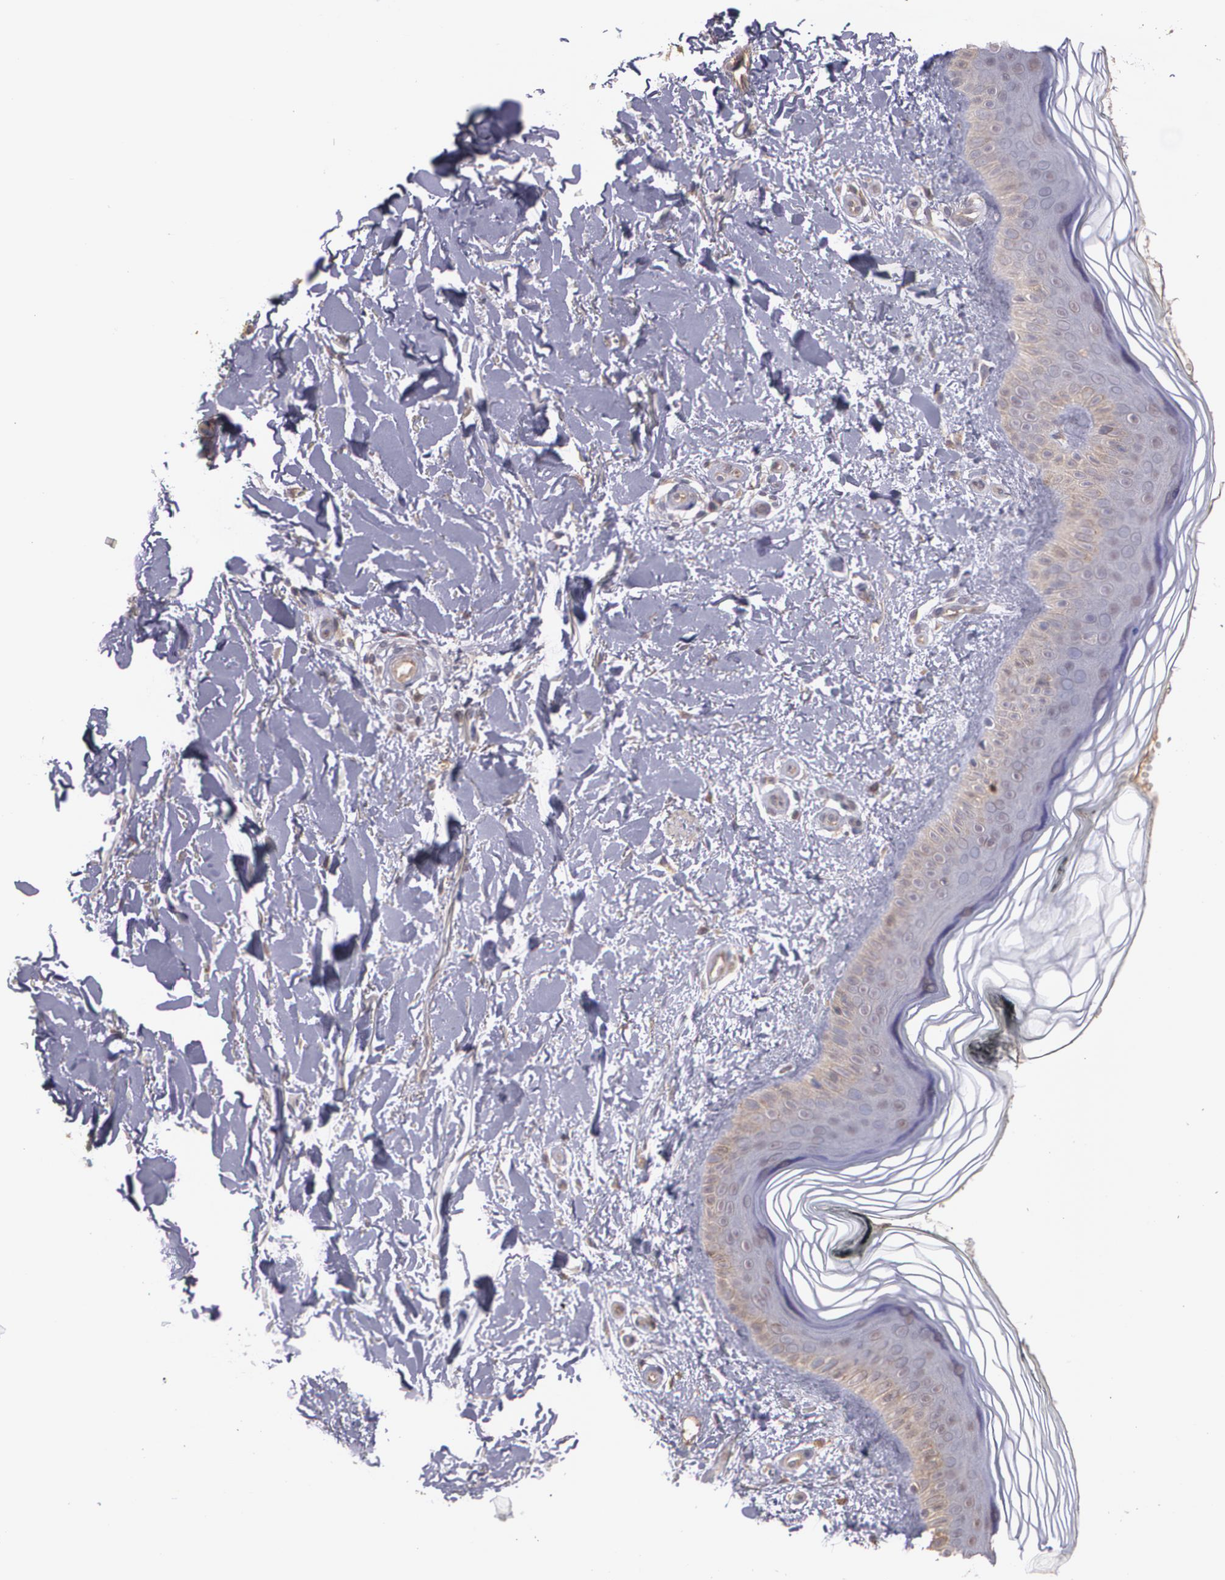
{"staining": {"intensity": "moderate", "quantity": ">75%", "location": "cytoplasmic/membranous"}, "tissue": "skin", "cell_type": "Fibroblasts", "image_type": "normal", "snomed": [{"axis": "morphology", "description": "Normal tissue, NOS"}, {"axis": "topography", "description": "Skin"}], "caption": "Skin stained with immunohistochemistry (IHC) shows moderate cytoplasmic/membranous staining in approximately >75% of fibroblasts. (DAB IHC with brightfield microscopy, high magnification).", "gene": "ECE1", "patient": {"sex": "female", "age": 19}}